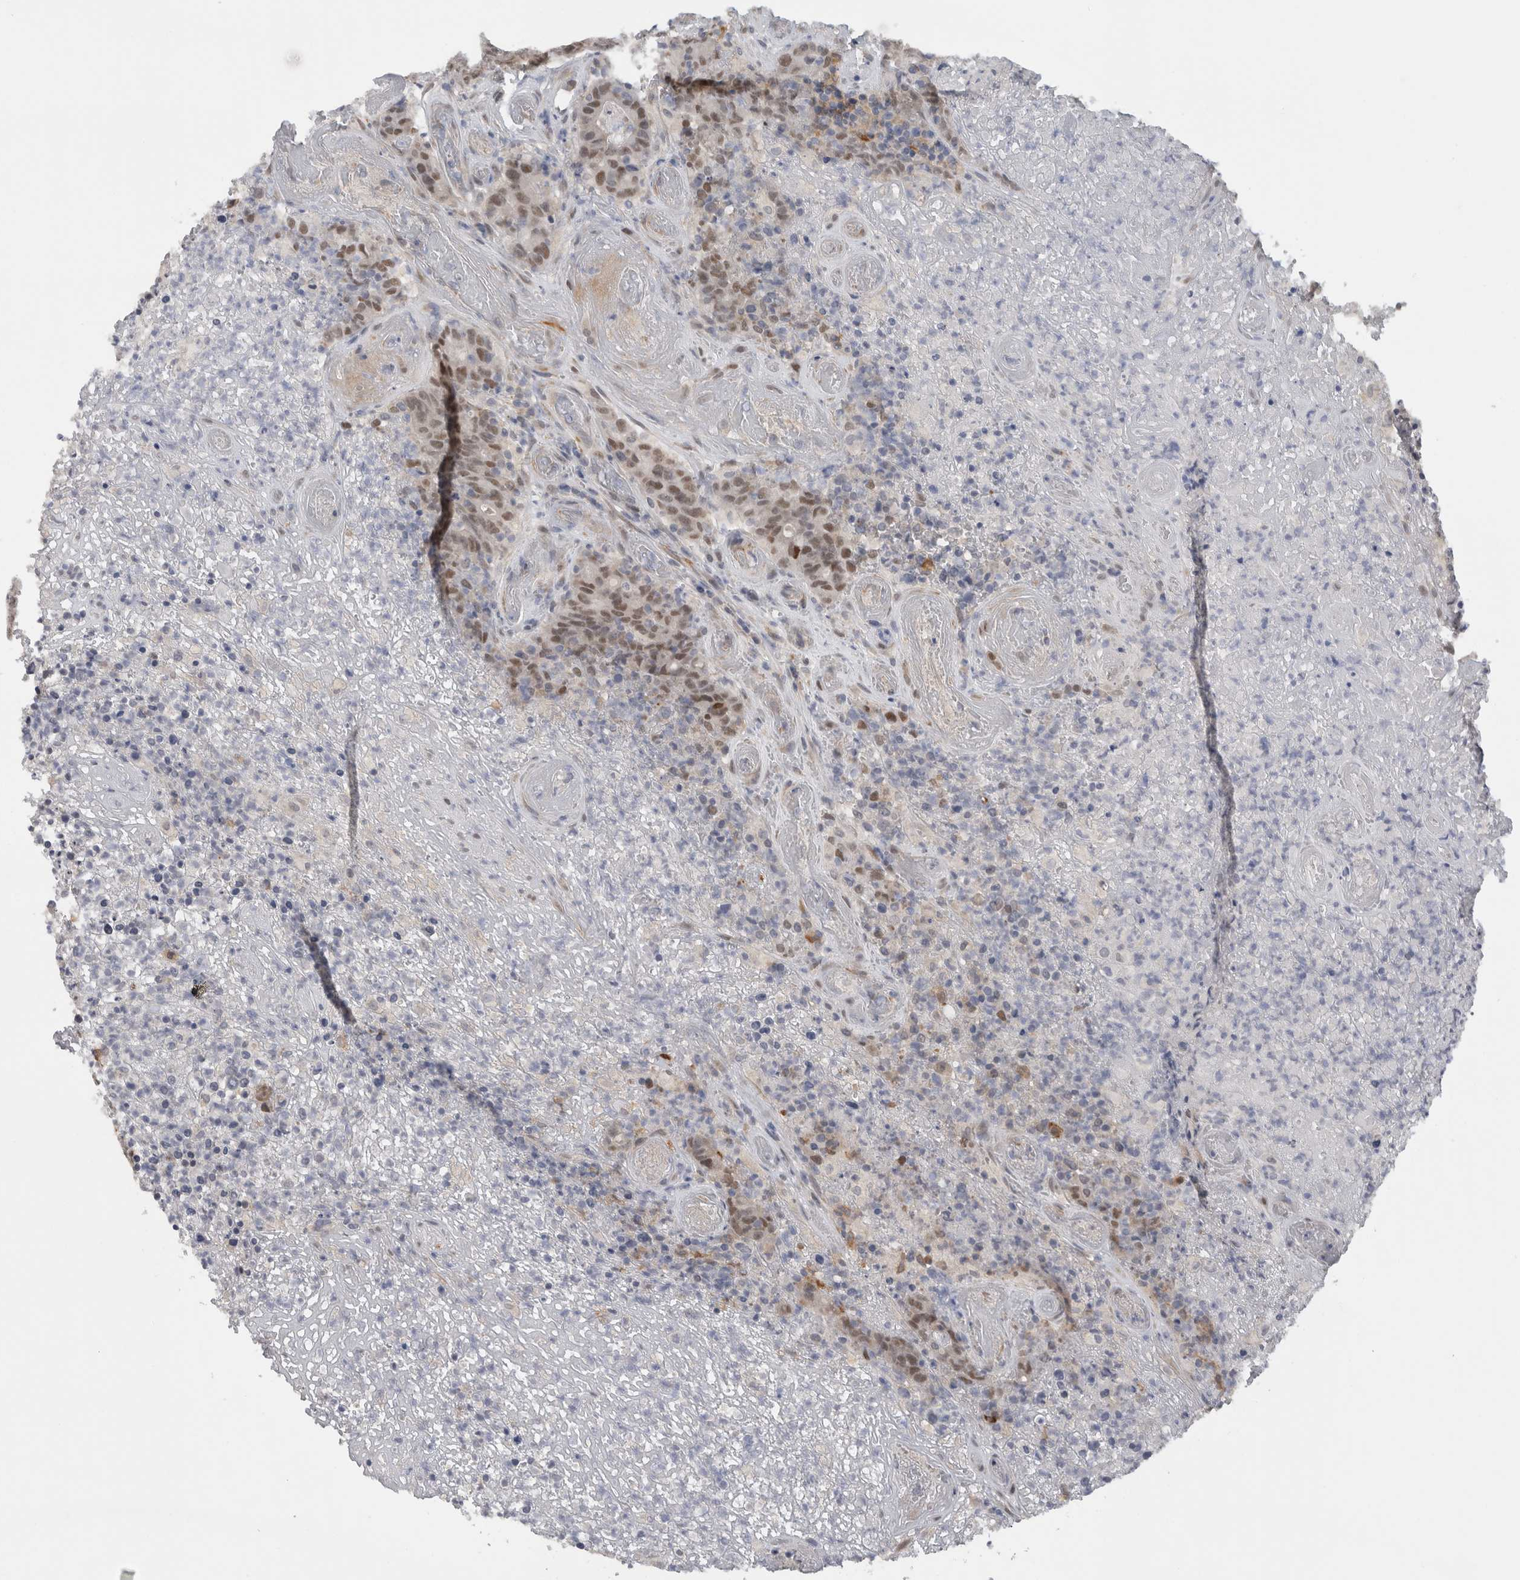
{"staining": {"intensity": "weak", "quantity": ">75%", "location": "nuclear"}, "tissue": "colorectal cancer", "cell_type": "Tumor cells", "image_type": "cancer", "snomed": [{"axis": "morphology", "description": "Normal tissue, NOS"}, {"axis": "morphology", "description": "Adenocarcinoma, NOS"}, {"axis": "topography", "description": "Colon"}], "caption": "Weak nuclear staining for a protein is seen in about >75% of tumor cells of colorectal cancer (adenocarcinoma) using immunohistochemistry.", "gene": "DYRK2", "patient": {"sex": "female", "age": 75}}